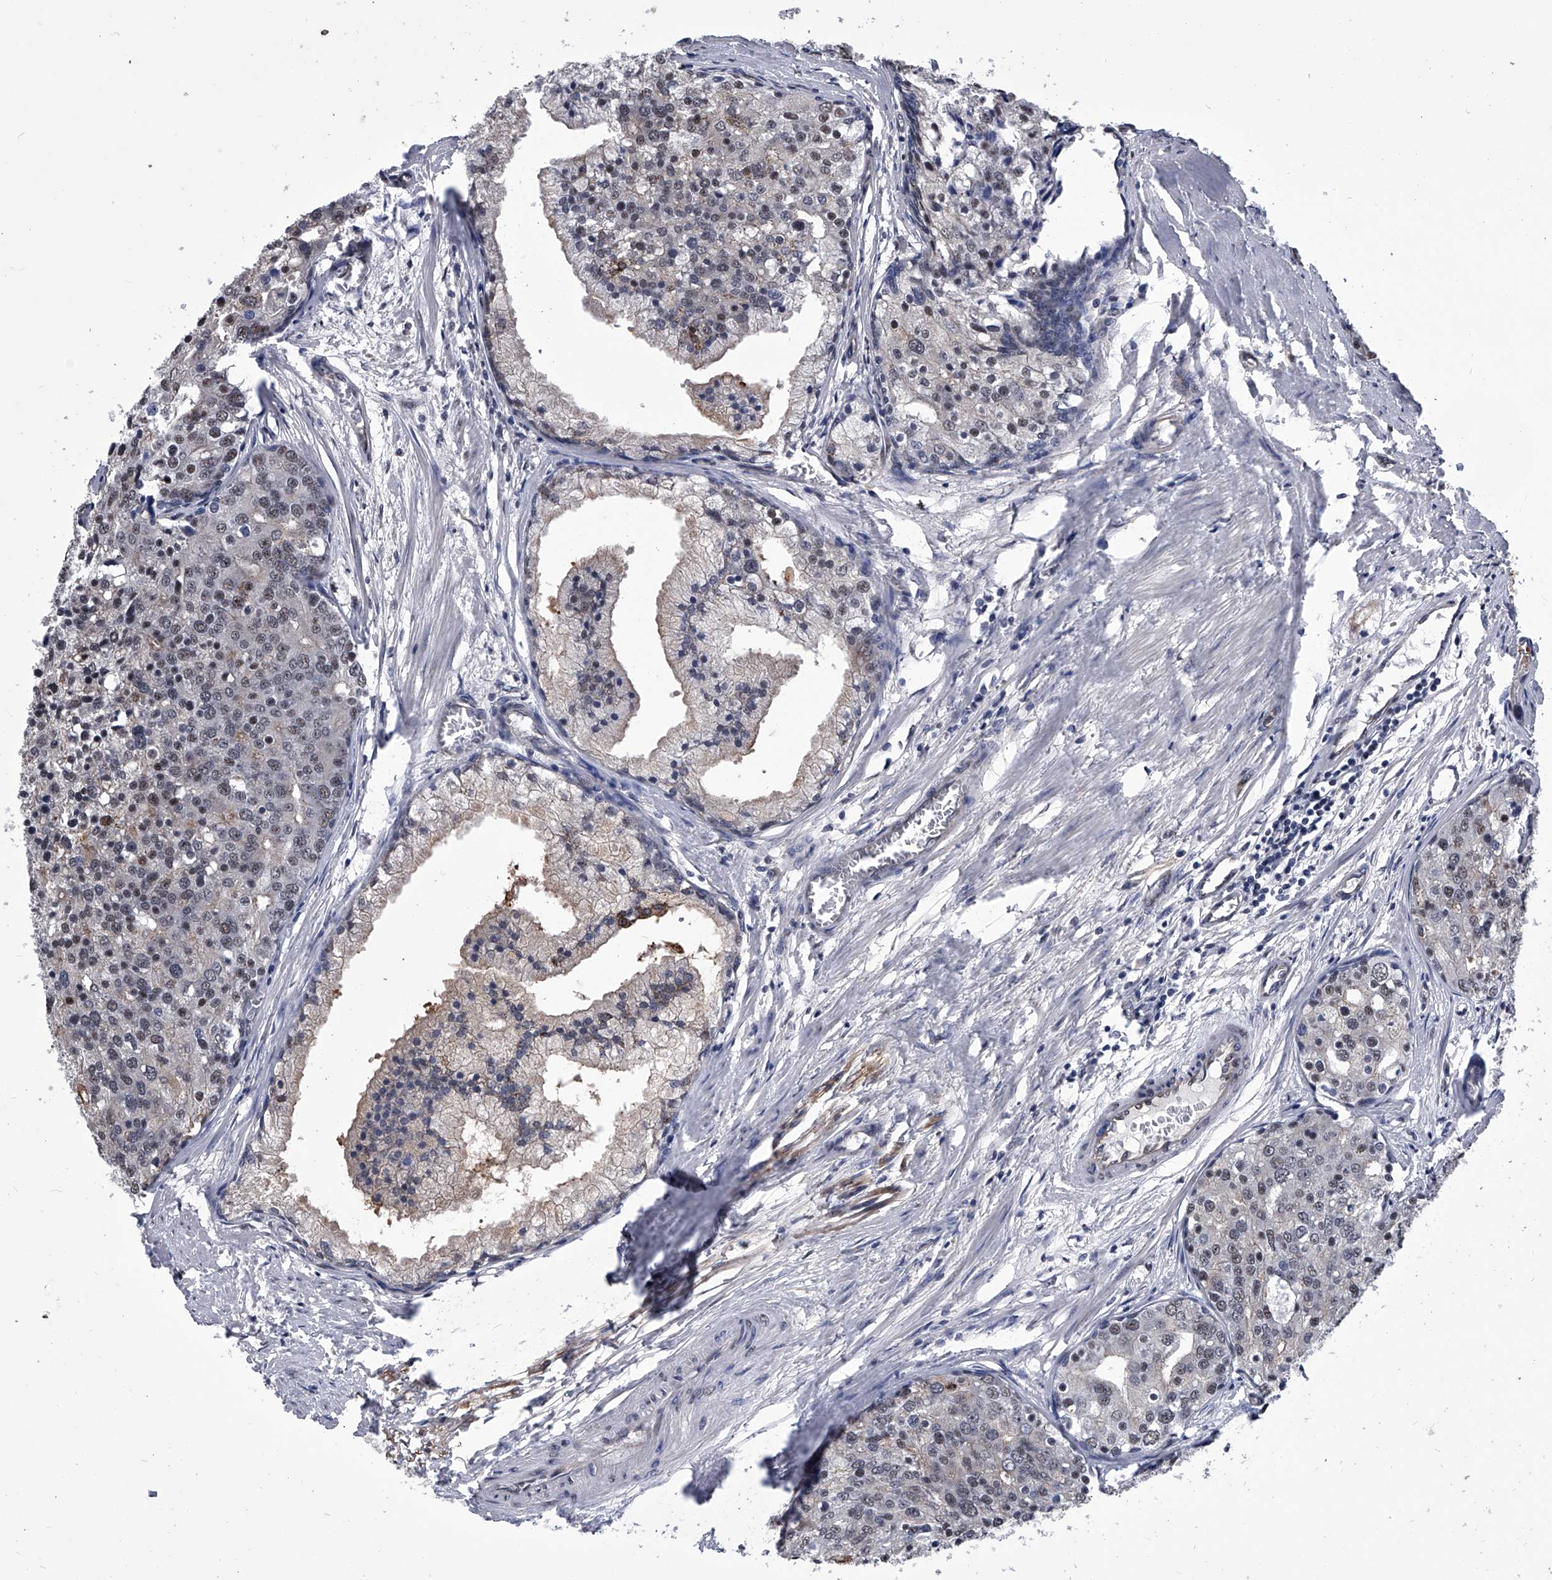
{"staining": {"intensity": "weak", "quantity": "<25%", "location": "cytoplasmic/membranous,nuclear"}, "tissue": "prostate cancer", "cell_type": "Tumor cells", "image_type": "cancer", "snomed": [{"axis": "morphology", "description": "Adenocarcinoma, High grade"}, {"axis": "topography", "description": "Prostate"}], "caption": "This is an immunohistochemistry (IHC) histopathology image of prostate cancer. There is no positivity in tumor cells.", "gene": "ZNF76", "patient": {"sex": "male", "age": 50}}